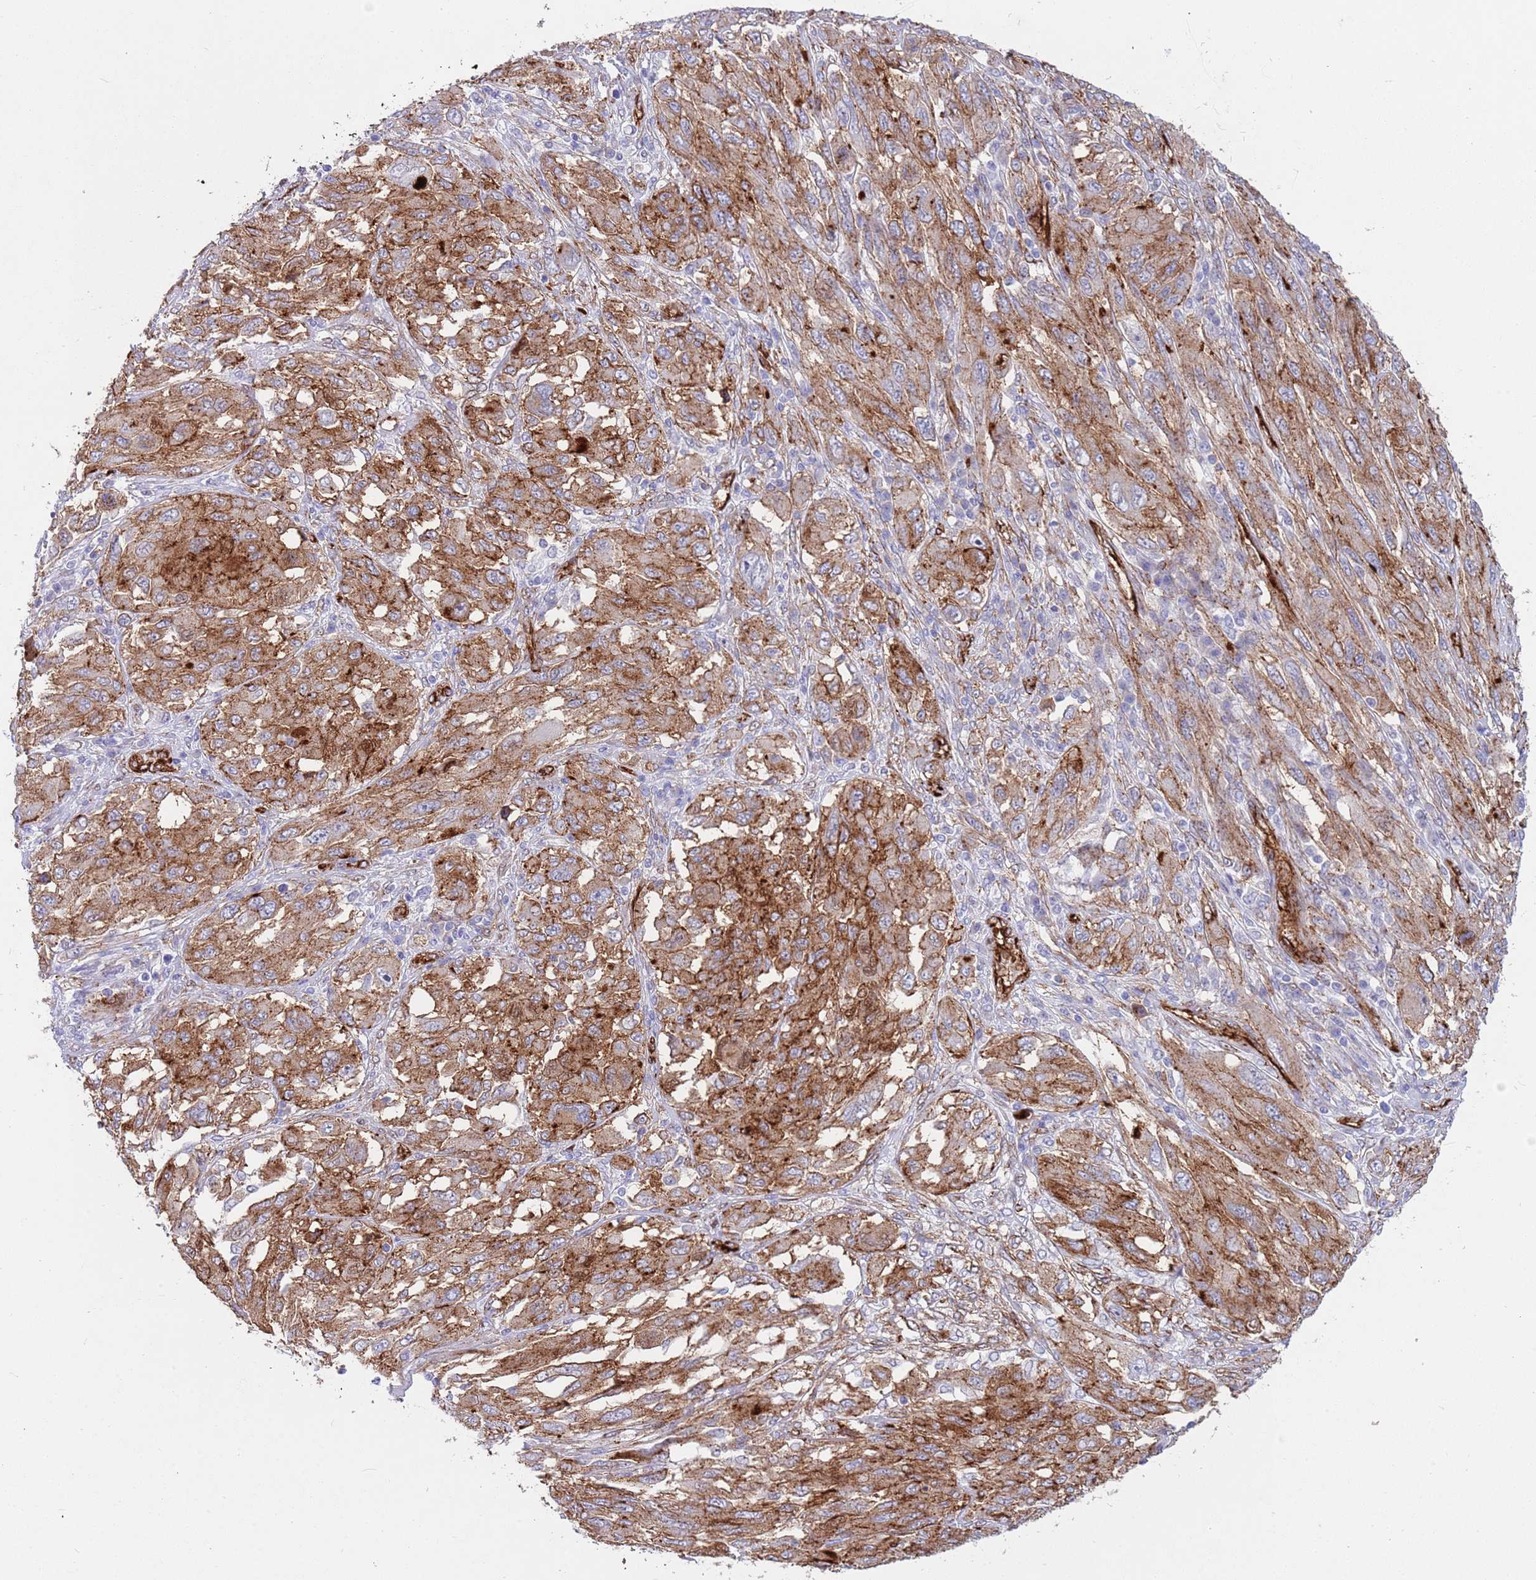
{"staining": {"intensity": "moderate", "quantity": ">75%", "location": "cytoplasmic/membranous"}, "tissue": "melanoma", "cell_type": "Tumor cells", "image_type": "cancer", "snomed": [{"axis": "morphology", "description": "Malignant melanoma, NOS"}, {"axis": "topography", "description": "Skin"}], "caption": "Tumor cells display medium levels of moderate cytoplasmic/membranous expression in about >75% of cells in human malignant melanoma.", "gene": "CAV2", "patient": {"sex": "female", "age": 91}}